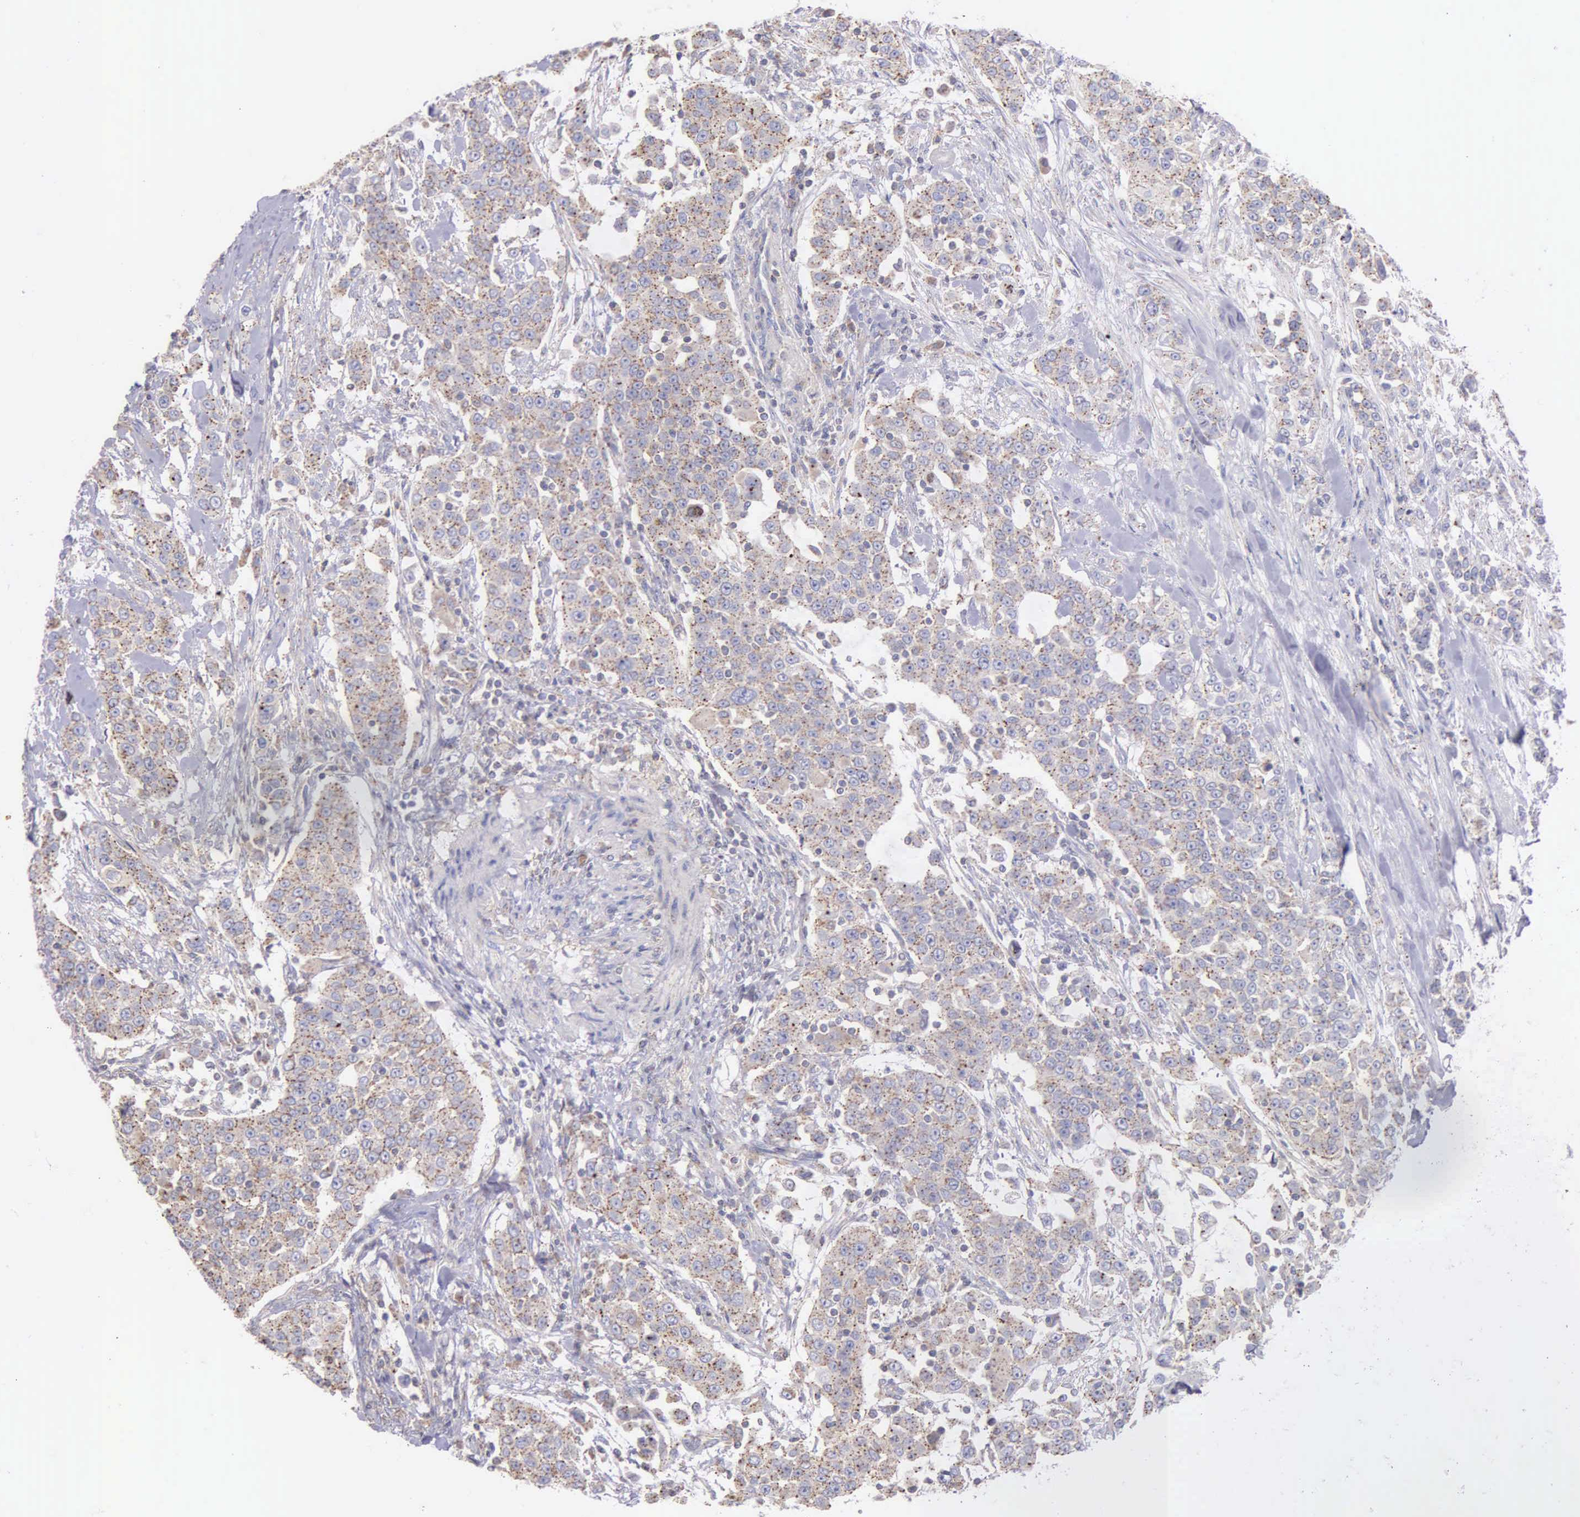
{"staining": {"intensity": "weak", "quantity": ">75%", "location": "cytoplasmic/membranous"}, "tissue": "urothelial cancer", "cell_type": "Tumor cells", "image_type": "cancer", "snomed": [{"axis": "morphology", "description": "Urothelial carcinoma, High grade"}, {"axis": "topography", "description": "Urinary bladder"}], "caption": "Human urothelial cancer stained for a protein (brown) reveals weak cytoplasmic/membranous positive staining in about >75% of tumor cells.", "gene": "MIA2", "patient": {"sex": "female", "age": 80}}